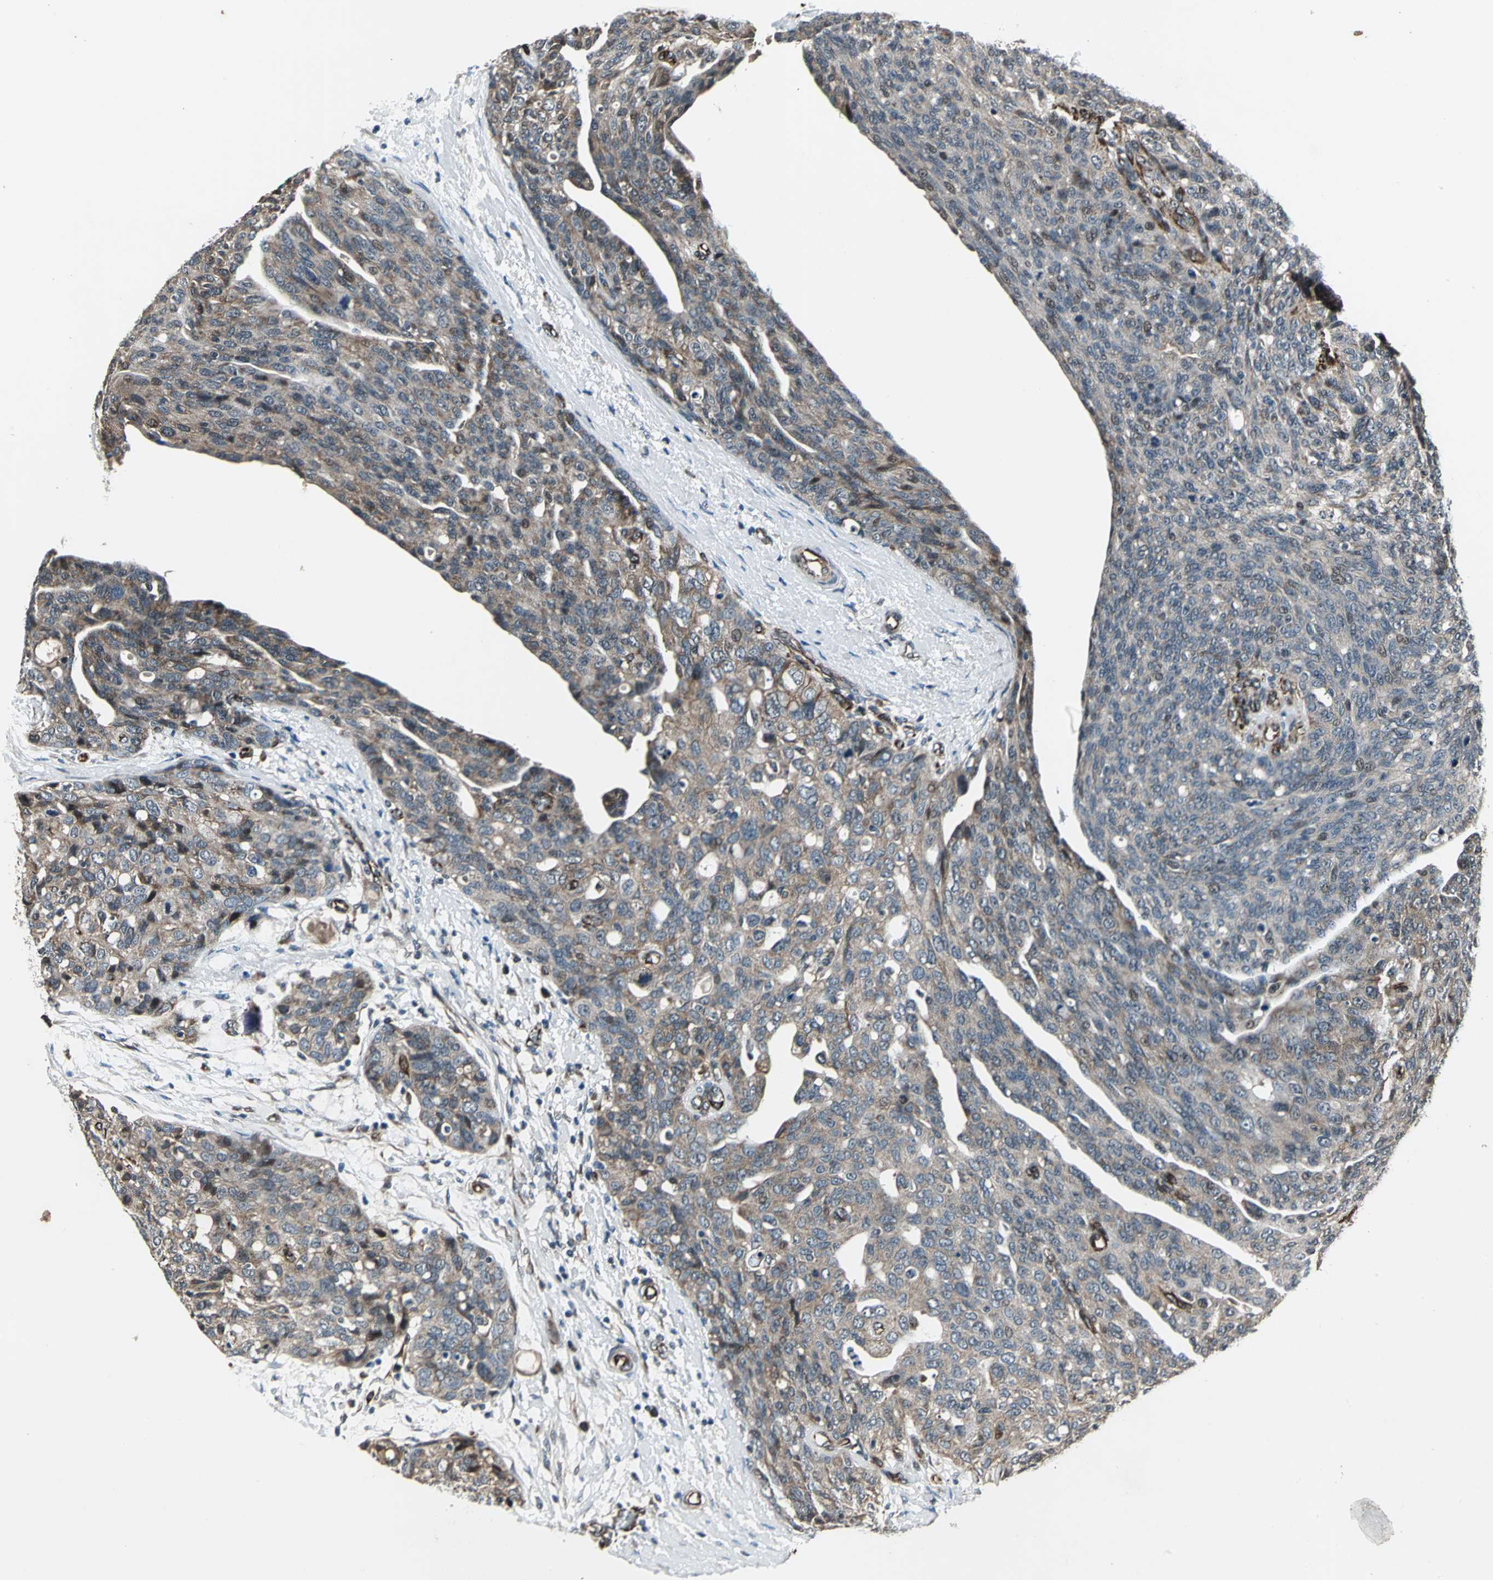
{"staining": {"intensity": "moderate", "quantity": "25%-75%", "location": "cytoplasmic/membranous,nuclear"}, "tissue": "ovarian cancer", "cell_type": "Tumor cells", "image_type": "cancer", "snomed": [{"axis": "morphology", "description": "Carcinoma, endometroid"}, {"axis": "topography", "description": "Ovary"}], "caption": "A brown stain labels moderate cytoplasmic/membranous and nuclear positivity of a protein in ovarian cancer tumor cells. (Stains: DAB in brown, nuclei in blue, Microscopy: brightfield microscopy at high magnification).", "gene": "EXD2", "patient": {"sex": "female", "age": 60}}